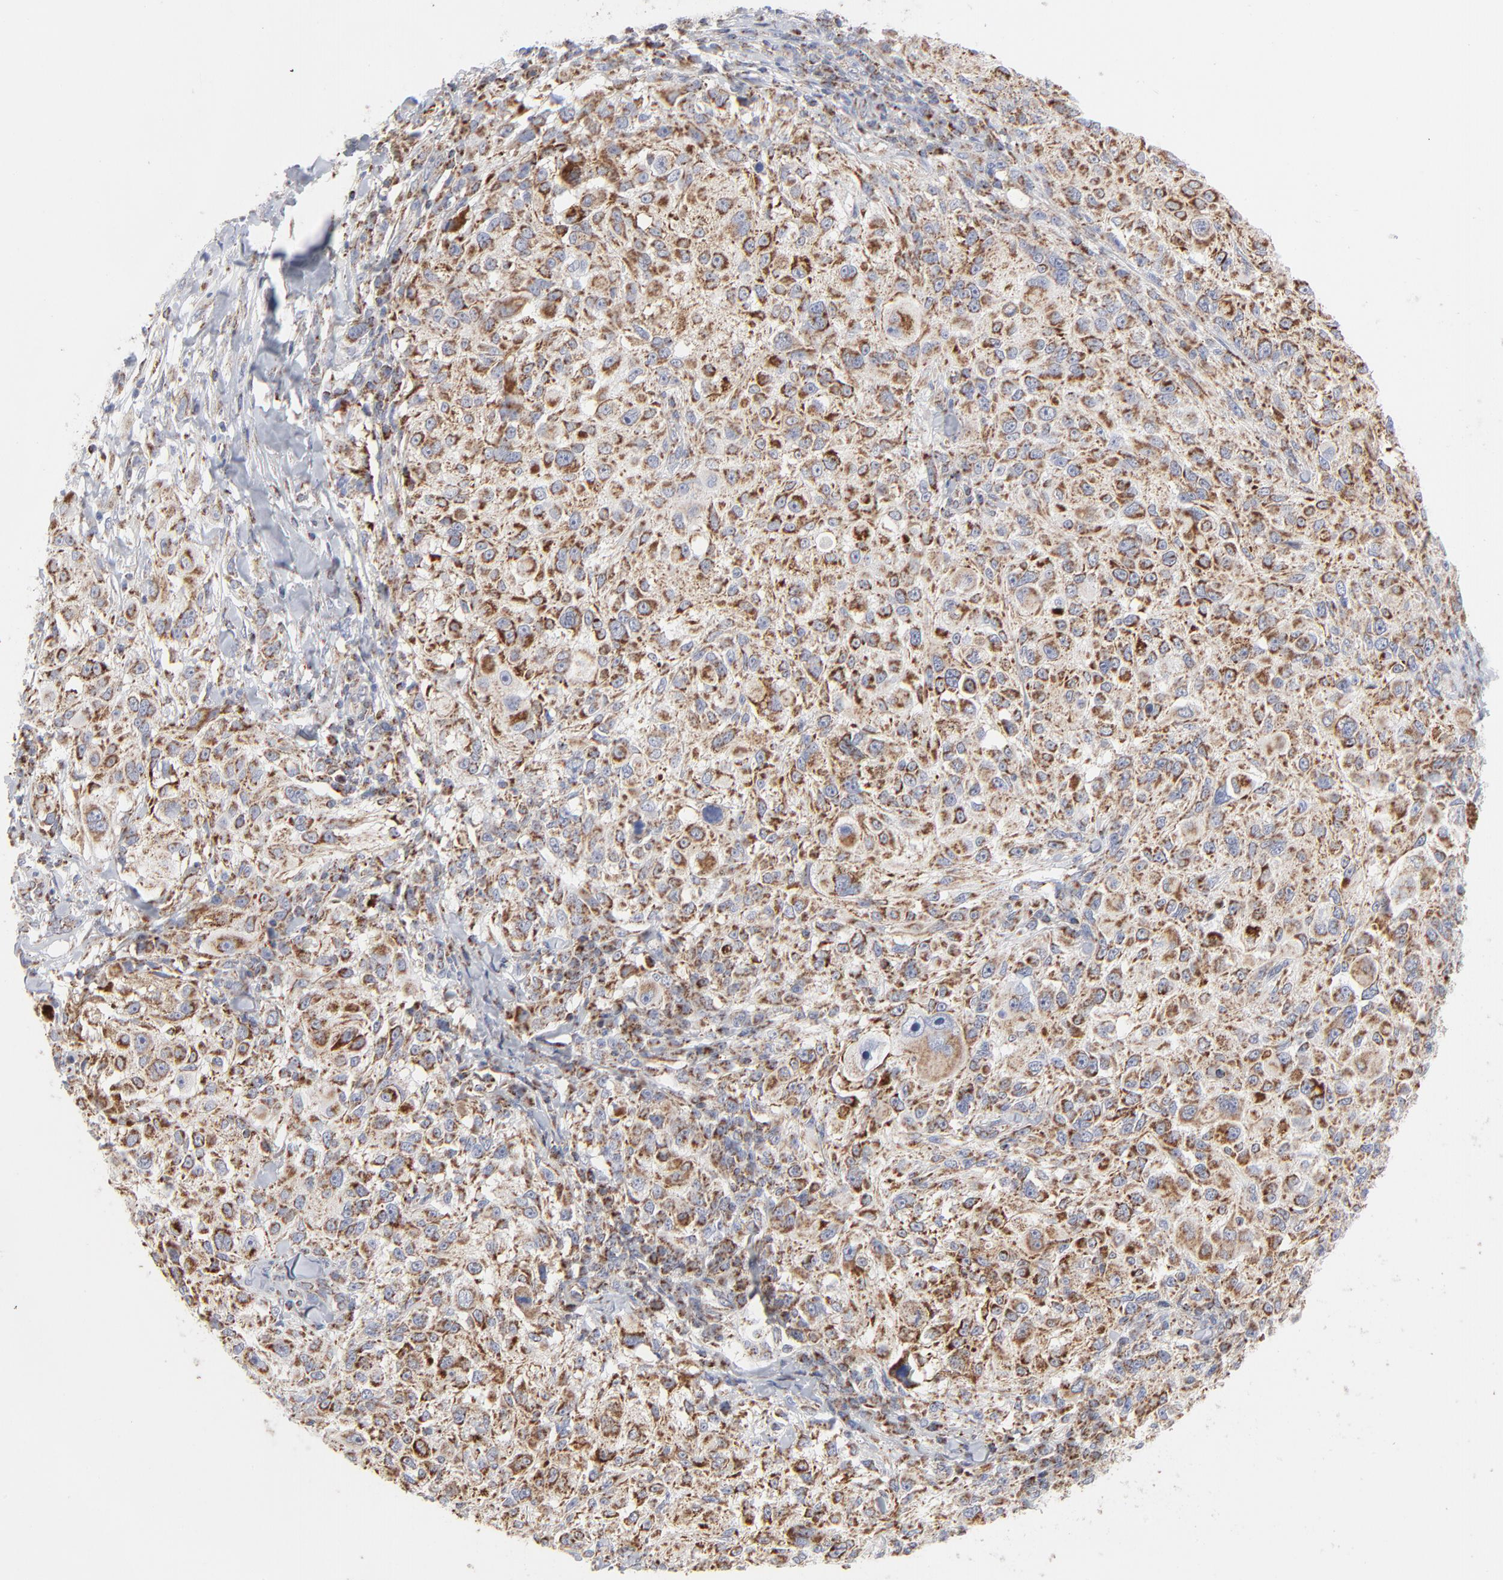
{"staining": {"intensity": "strong", "quantity": ">75%", "location": "cytoplasmic/membranous"}, "tissue": "melanoma", "cell_type": "Tumor cells", "image_type": "cancer", "snomed": [{"axis": "morphology", "description": "Necrosis, NOS"}, {"axis": "morphology", "description": "Malignant melanoma, NOS"}, {"axis": "topography", "description": "Skin"}], "caption": "Immunohistochemical staining of human melanoma demonstrates high levels of strong cytoplasmic/membranous protein staining in approximately >75% of tumor cells.", "gene": "ASB3", "patient": {"sex": "female", "age": 87}}